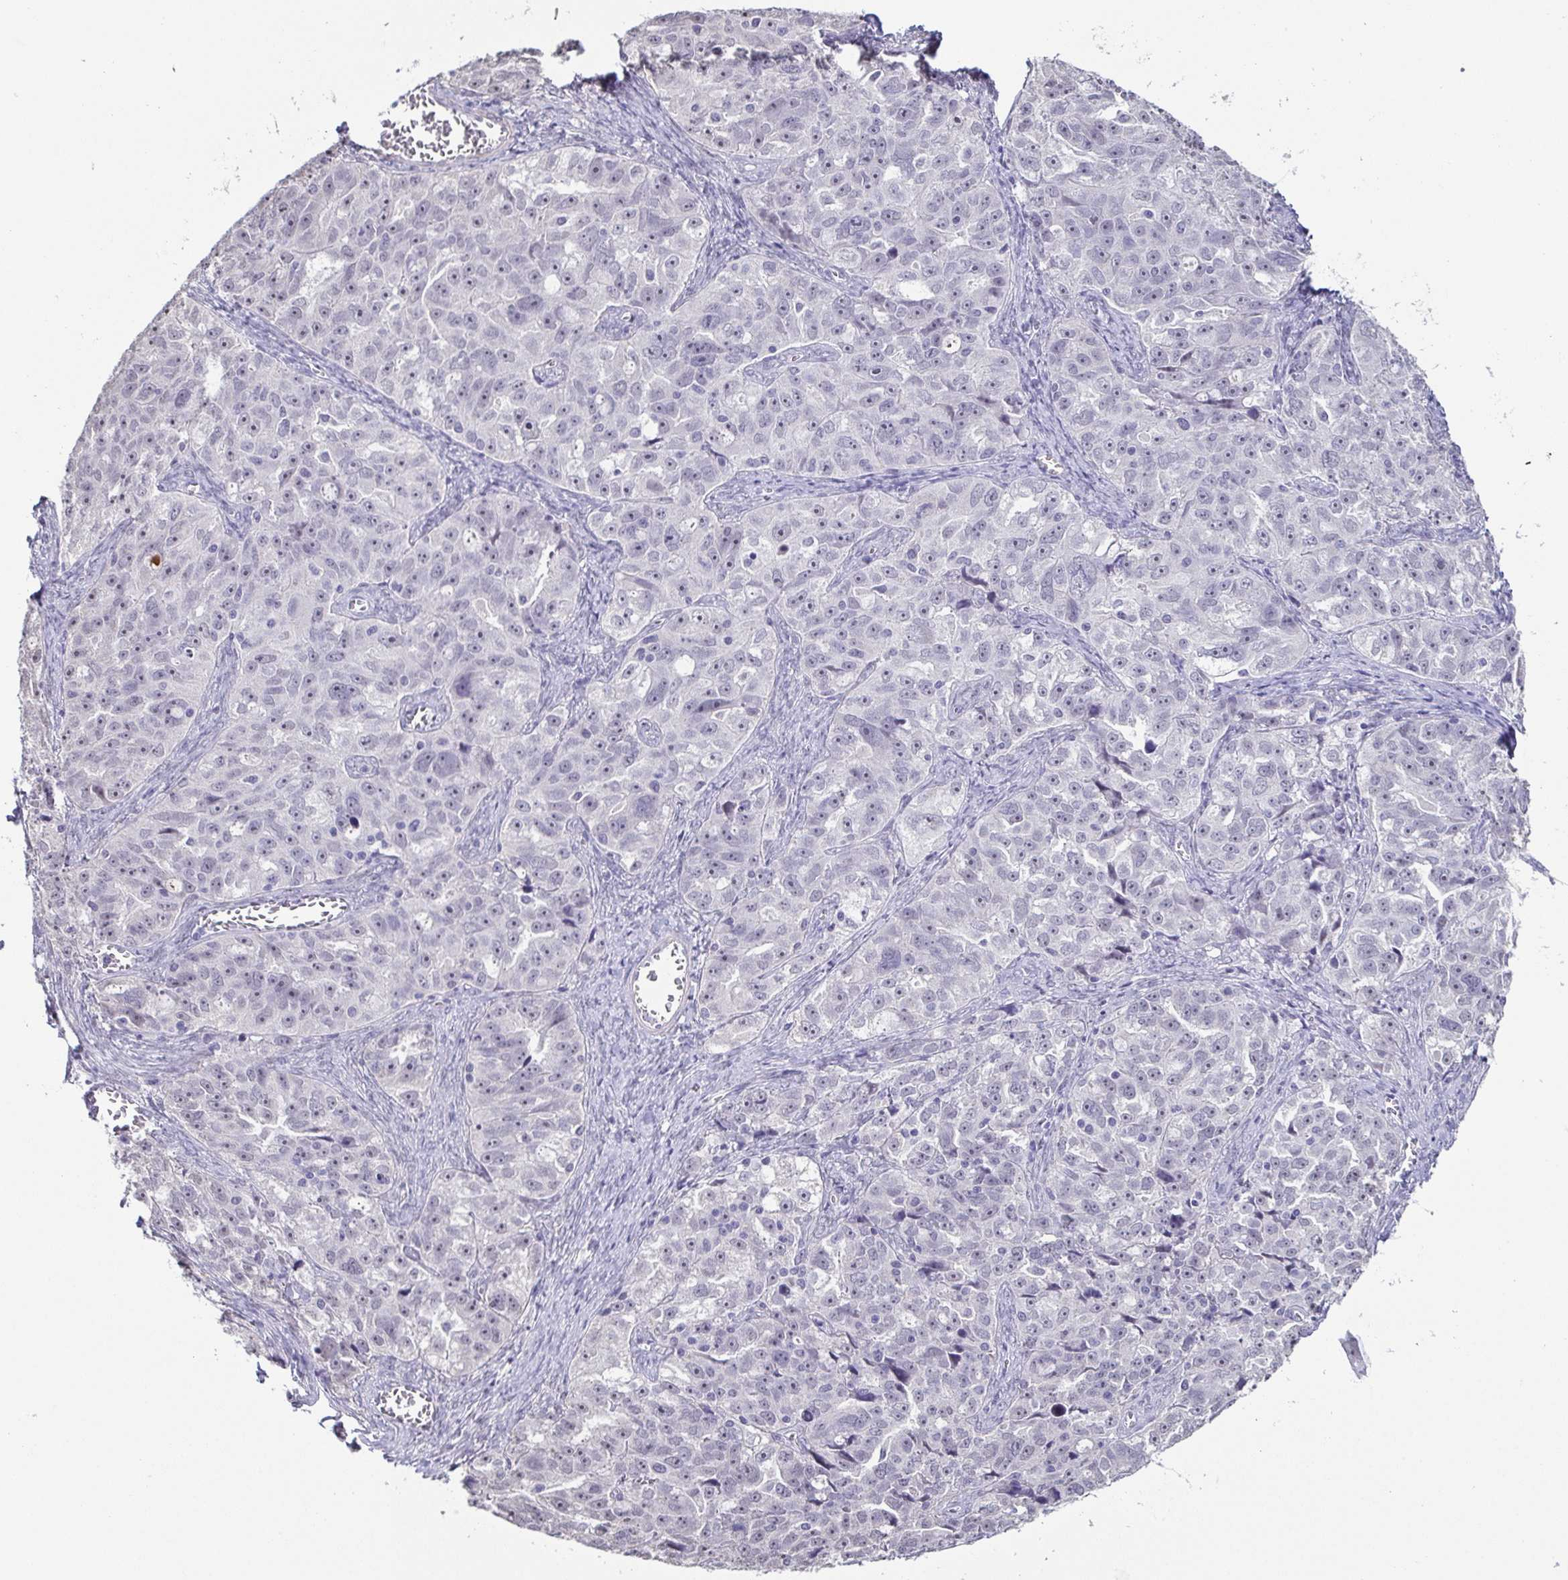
{"staining": {"intensity": "negative", "quantity": "none", "location": "none"}, "tissue": "ovarian cancer", "cell_type": "Tumor cells", "image_type": "cancer", "snomed": [{"axis": "morphology", "description": "Cystadenocarcinoma, serous, NOS"}, {"axis": "topography", "description": "Ovary"}], "caption": "Immunohistochemistry of human serous cystadenocarcinoma (ovarian) exhibits no positivity in tumor cells.", "gene": "NEFH", "patient": {"sex": "female", "age": 51}}